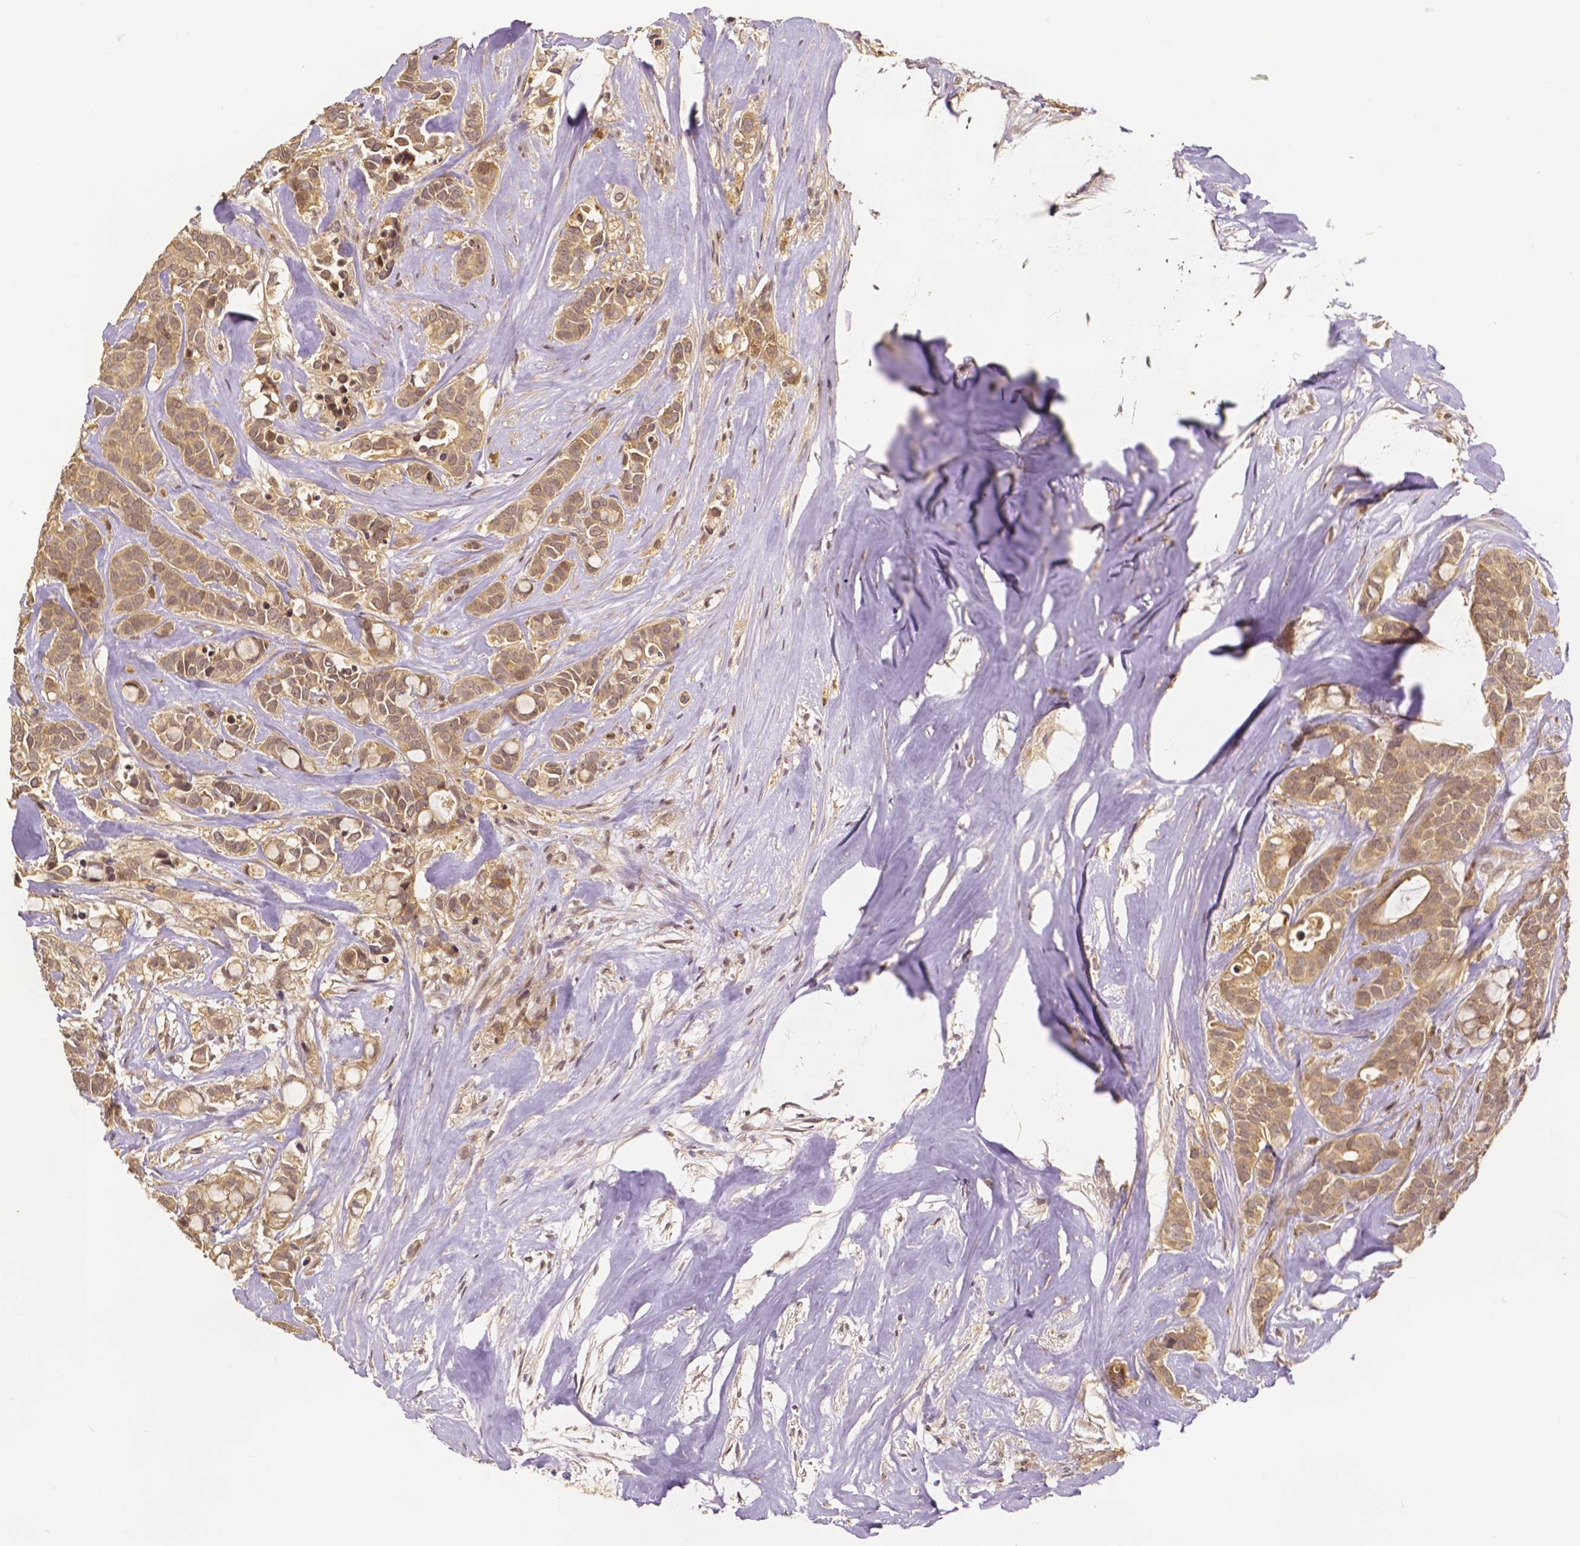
{"staining": {"intensity": "moderate", "quantity": ">75%", "location": "cytoplasmic/membranous,nuclear"}, "tissue": "breast cancer", "cell_type": "Tumor cells", "image_type": "cancer", "snomed": [{"axis": "morphology", "description": "Duct carcinoma"}, {"axis": "topography", "description": "Breast"}], "caption": "Moderate cytoplasmic/membranous and nuclear expression for a protein is identified in about >75% of tumor cells of breast cancer (intraductal carcinoma) using IHC.", "gene": "USP9X", "patient": {"sex": "female", "age": 84}}